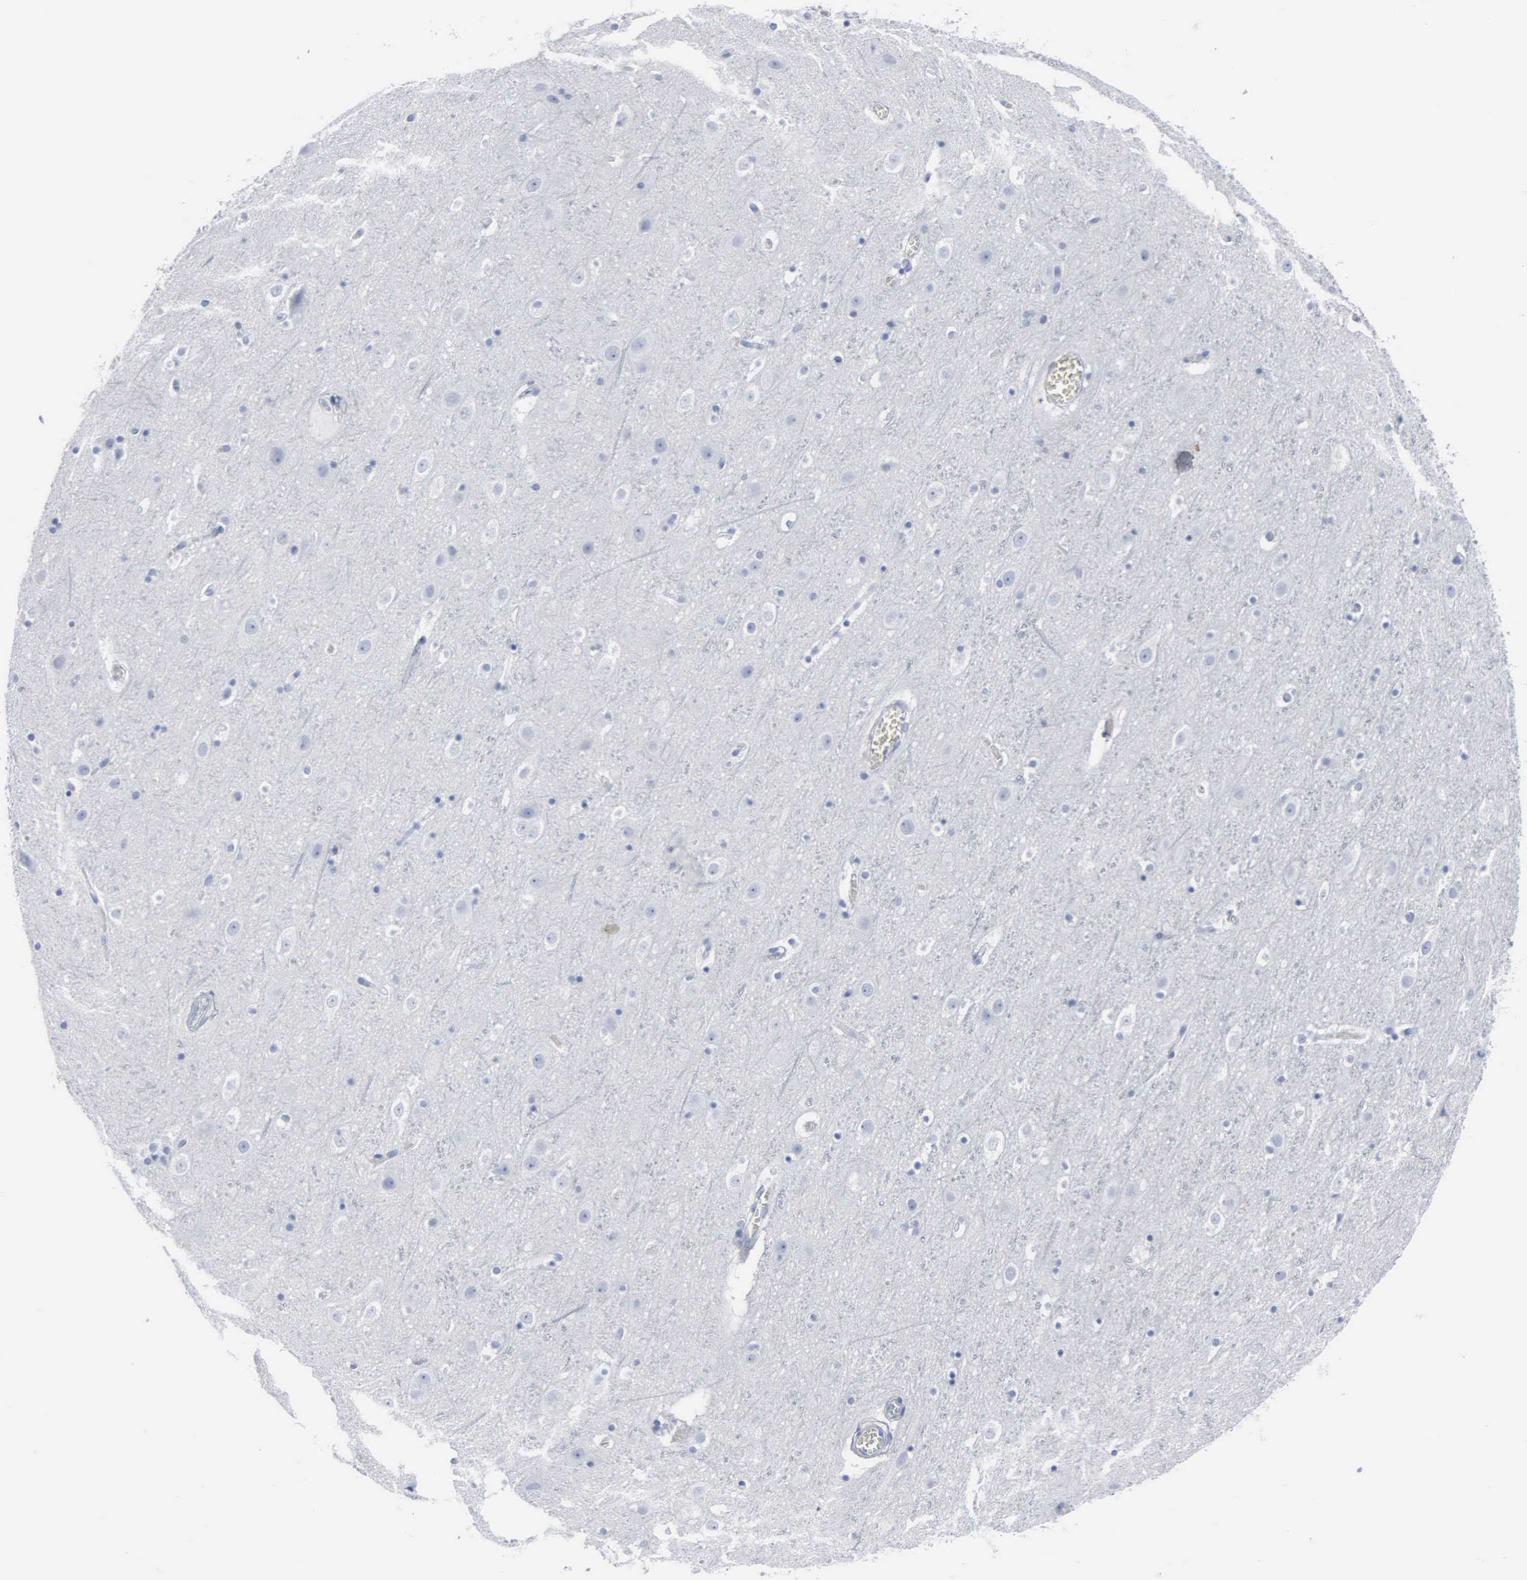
{"staining": {"intensity": "negative", "quantity": "none", "location": "none"}, "tissue": "cerebral cortex", "cell_type": "Endothelial cells", "image_type": "normal", "snomed": [{"axis": "morphology", "description": "Normal tissue, NOS"}, {"axis": "topography", "description": "Cerebral cortex"}], "caption": "IHC of normal human cerebral cortex shows no positivity in endothelial cells. The staining is performed using DAB brown chromogen with nuclei counter-stained in using hematoxylin.", "gene": "DMD", "patient": {"sex": "male", "age": 45}}